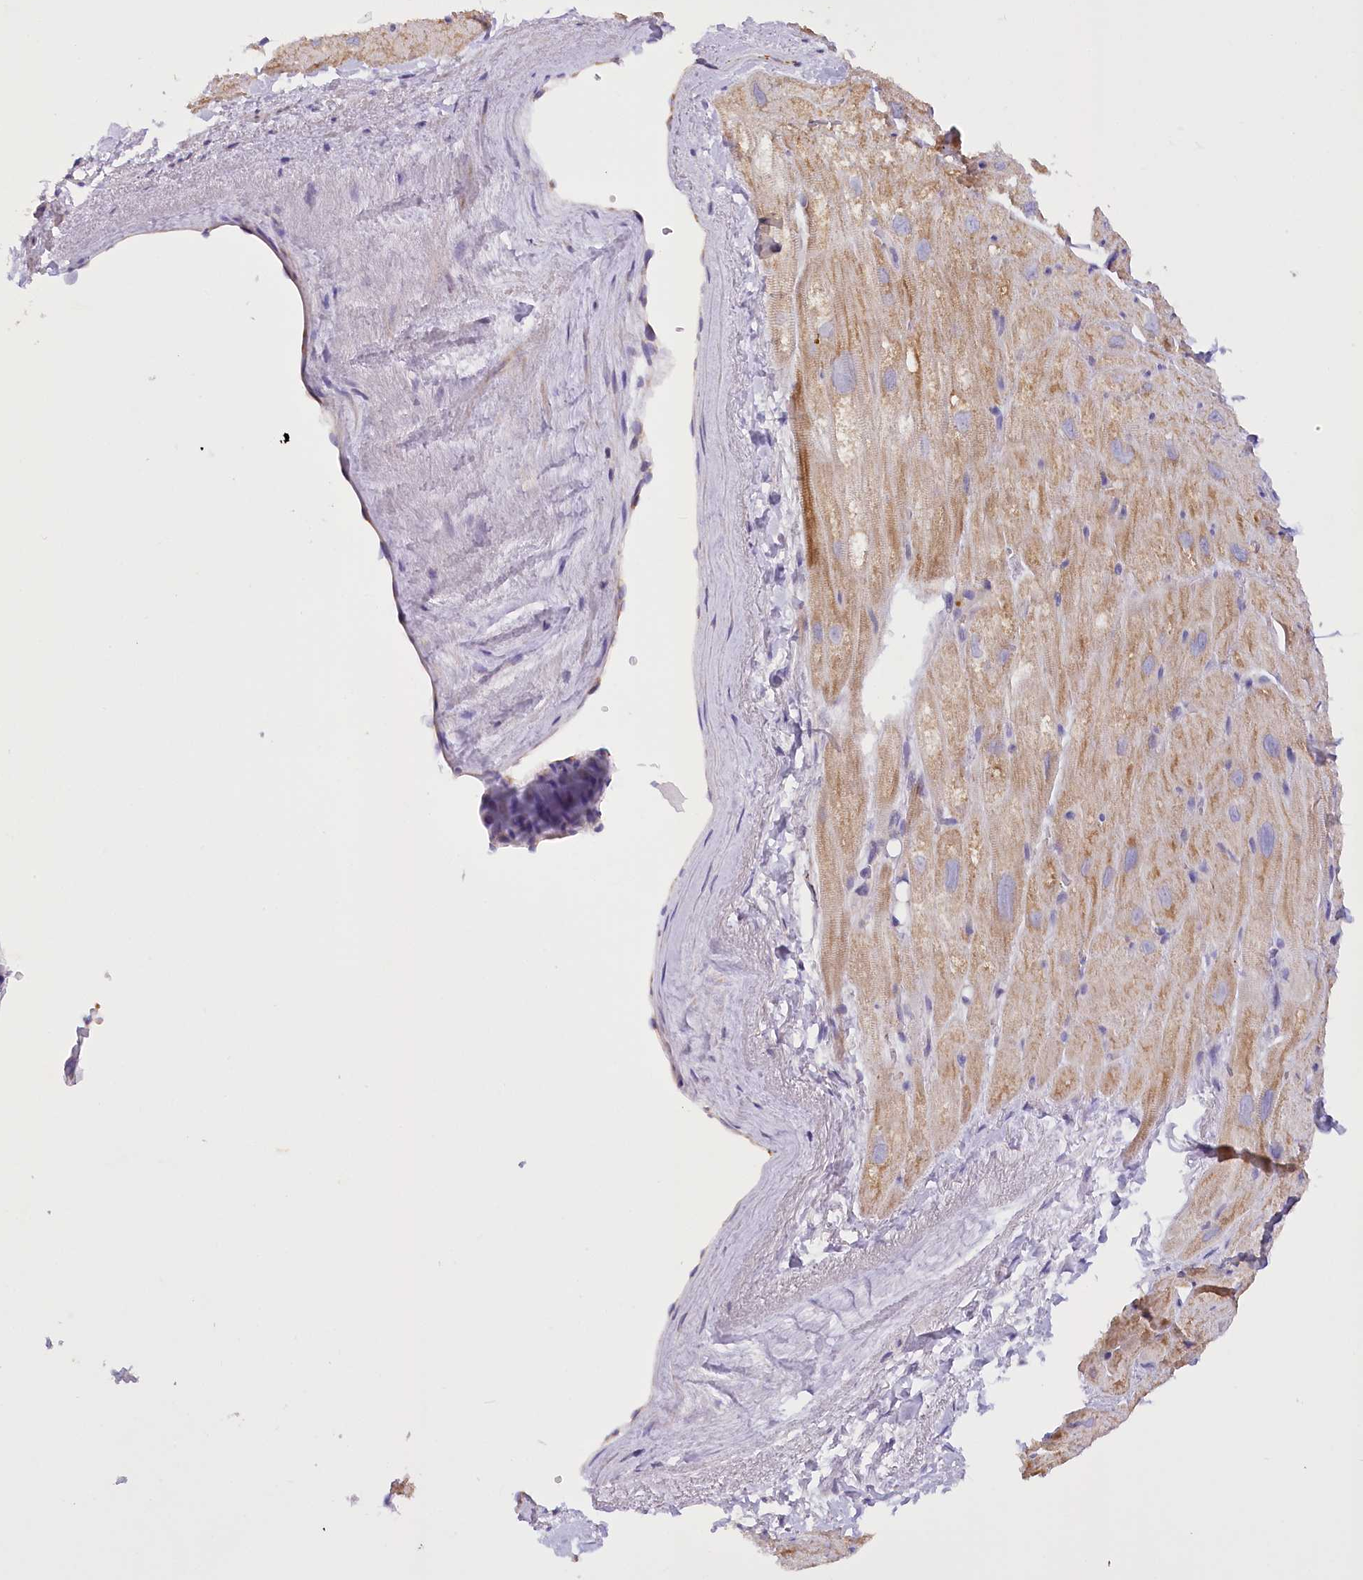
{"staining": {"intensity": "moderate", "quantity": ">75%", "location": "cytoplasmic/membranous"}, "tissue": "heart muscle", "cell_type": "Cardiomyocytes", "image_type": "normal", "snomed": [{"axis": "morphology", "description": "Normal tissue, NOS"}, {"axis": "topography", "description": "Heart"}], "caption": "Immunohistochemistry (IHC) photomicrograph of normal heart muscle stained for a protein (brown), which demonstrates medium levels of moderate cytoplasmic/membranous expression in about >75% of cardiomyocytes.", "gene": "DCUN1D1", "patient": {"sex": "male", "age": 50}}